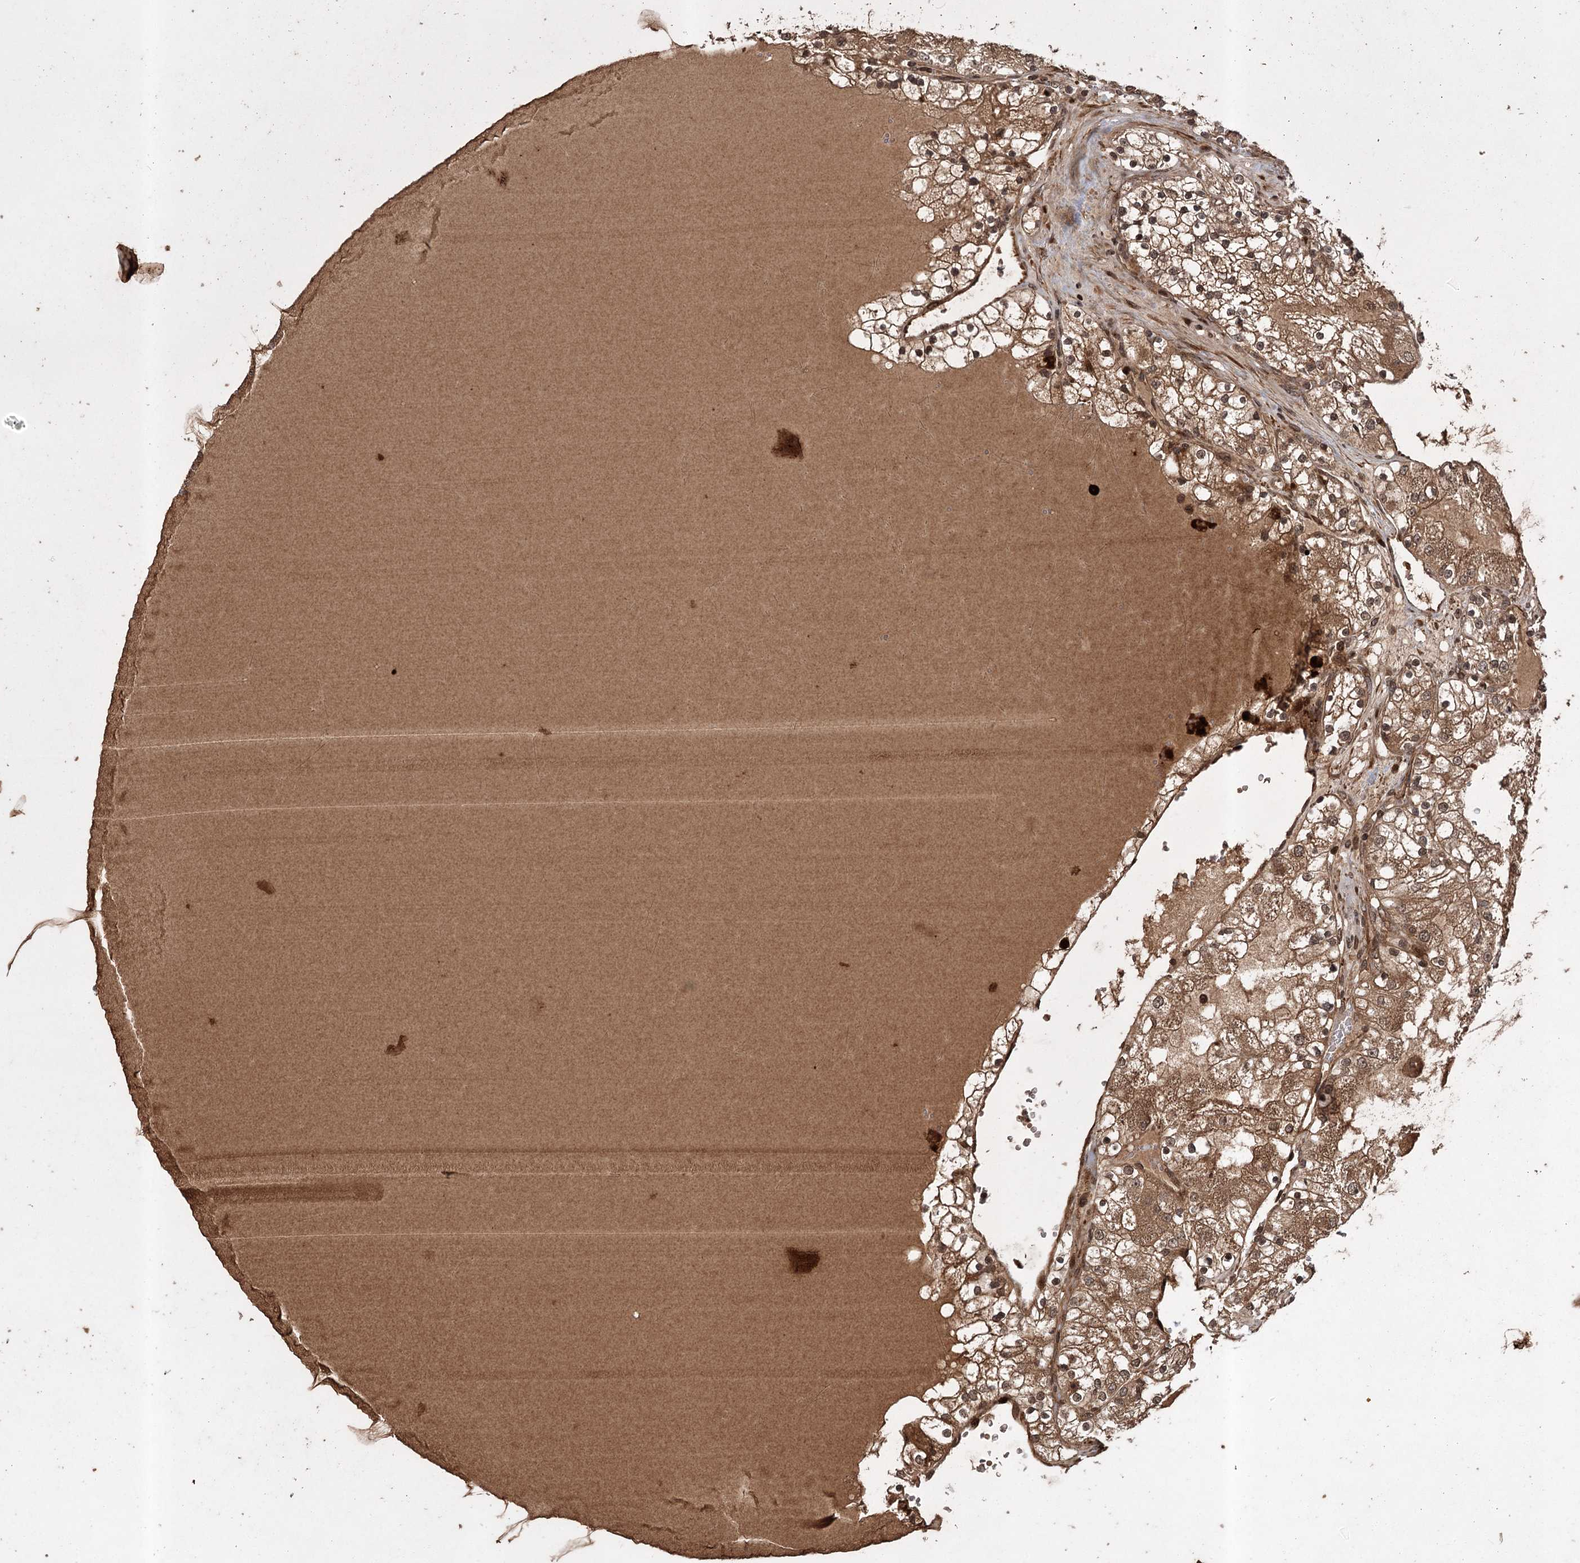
{"staining": {"intensity": "moderate", "quantity": ">75%", "location": "cytoplasmic/membranous"}, "tissue": "renal cancer", "cell_type": "Tumor cells", "image_type": "cancer", "snomed": [{"axis": "morphology", "description": "Normal tissue, NOS"}, {"axis": "morphology", "description": "Adenocarcinoma, NOS"}, {"axis": "topography", "description": "Kidney"}], "caption": "High-magnification brightfield microscopy of renal cancer (adenocarcinoma) stained with DAB (brown) and counterstained with hematoxylin (blue). tumor cells exhibit moderate cytoplasmic/membranous staining is appreciated in approximately>75% of cells.", "gene": "RPAP3", "patient": {"sex": "male", "age": 68}}